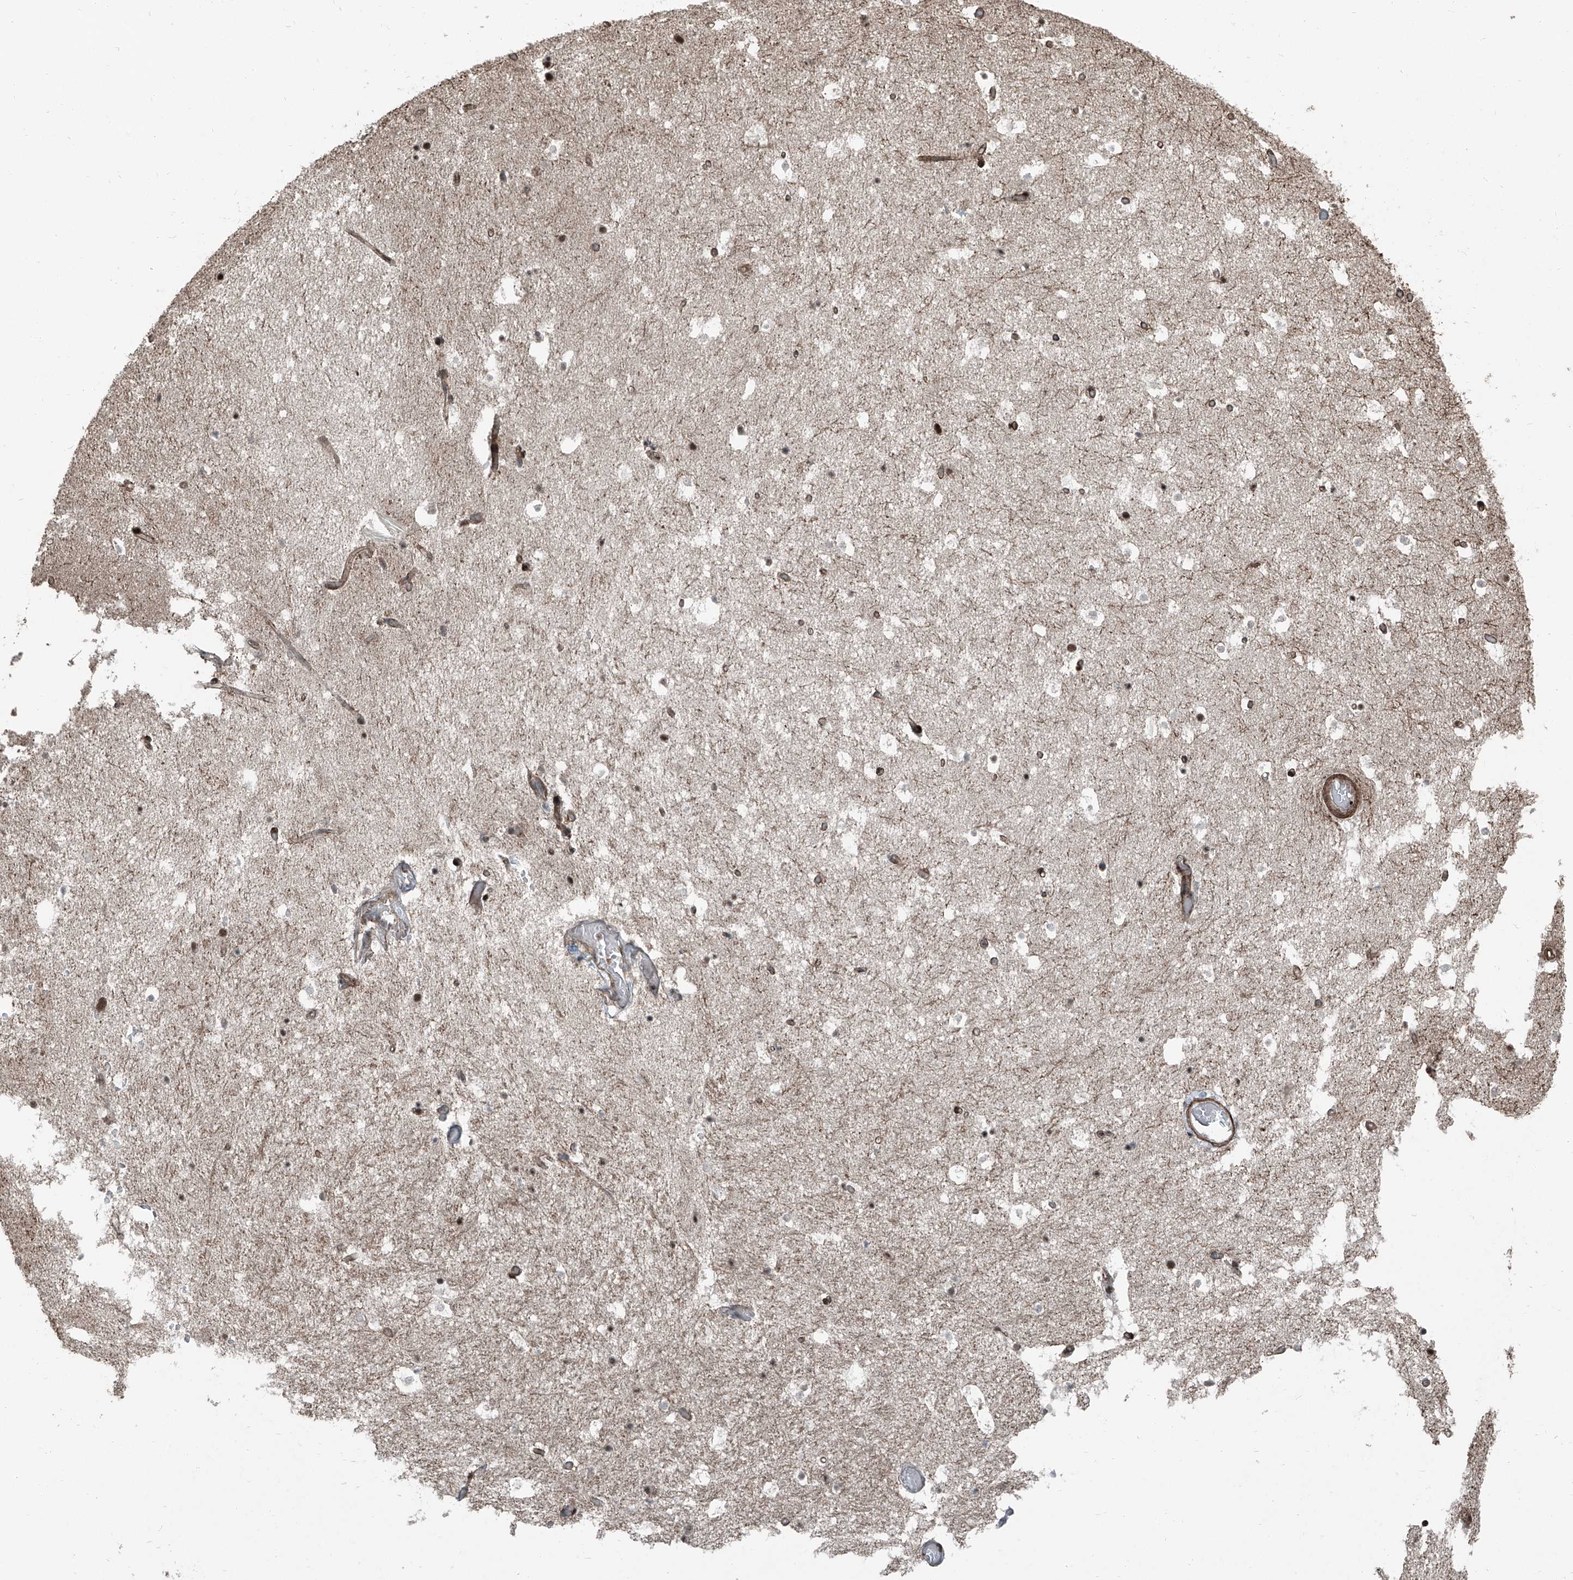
{"staining": {"intensity": "negative", "quantity": "none", "location": "none"}, "tissue": "hippocampus", "cell_type": "Glial cells", "image_type": "normal", "snomed": [{"axis": "morphology", "description": "Normal tissue, NOS"}, {"axis": "topography", "description": "Hippocampus"}], "caption": "Glial cells show no significant staining in unremarkable hippocampus. (DAB immunohistochemistry visualized using brightfield microscopy, high magnification).", "gene": "ZNF570", "patient": {"sex": "female", "age": 52}}